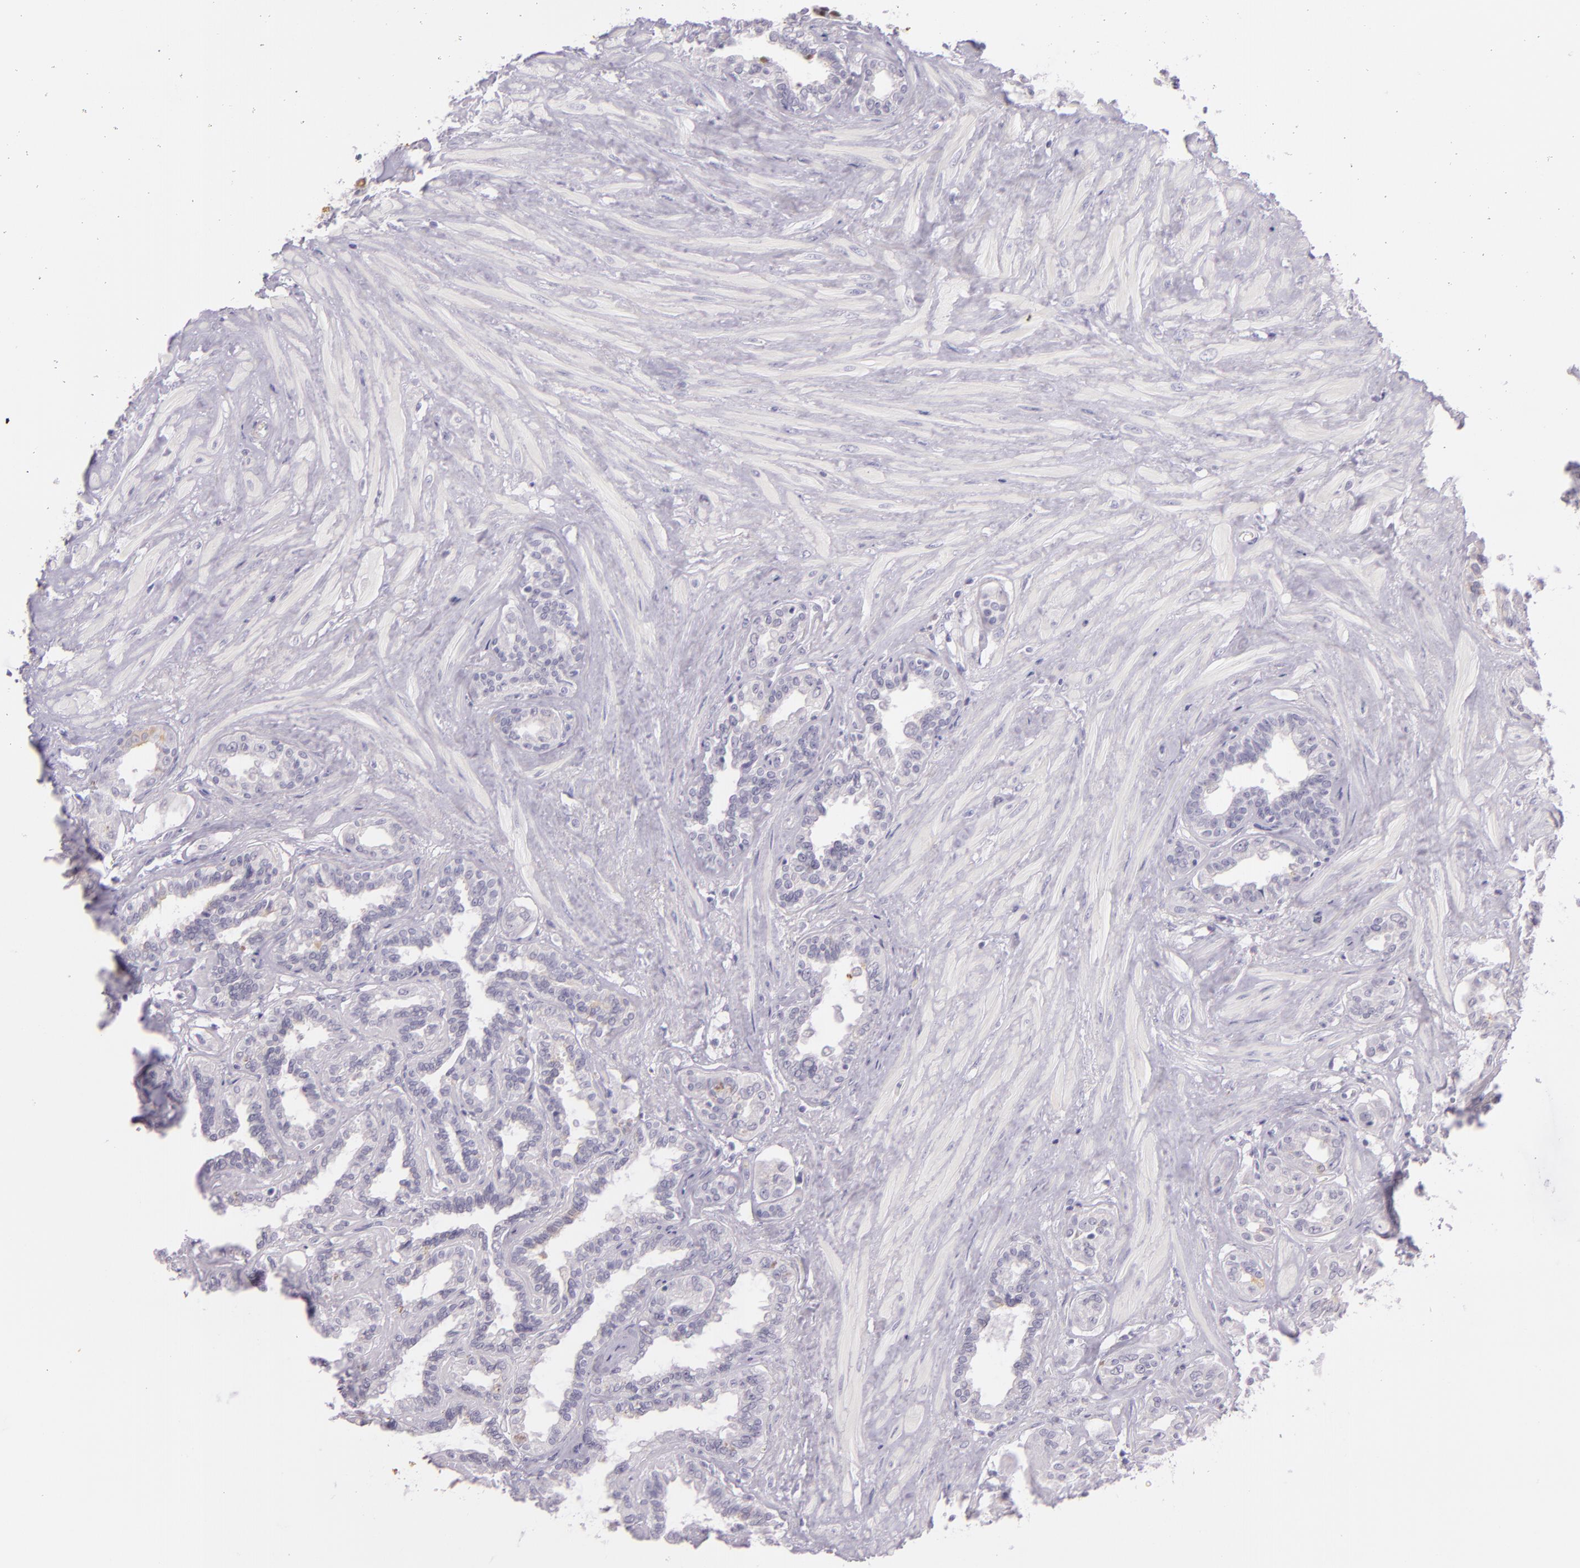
{"staining": {"intensity": "negative", "quantity": "none", "location": "none"}, "tissue": "seminal vesicle", "cell_type": "Glandular cells", "image_type": "normal", "snomed": [{"axis": "morphology", "description": "Normal tissue, NOS"}, {"axis": "morphology", "description": "Inflammation, NOS"}, {"axis": "topography", "description": "Urinary bladder"}, {"axis": "topography", "description": "Prostate"}, {"axis": "topography", "description": "Seminal veicle"}], "caption": "DAB immunohistochemical staining of unremarkable seminal vesicle reveals no significant staining in glandular cells.", "gene": "CBS", "patient": {"sex": "male", "age": 82}}